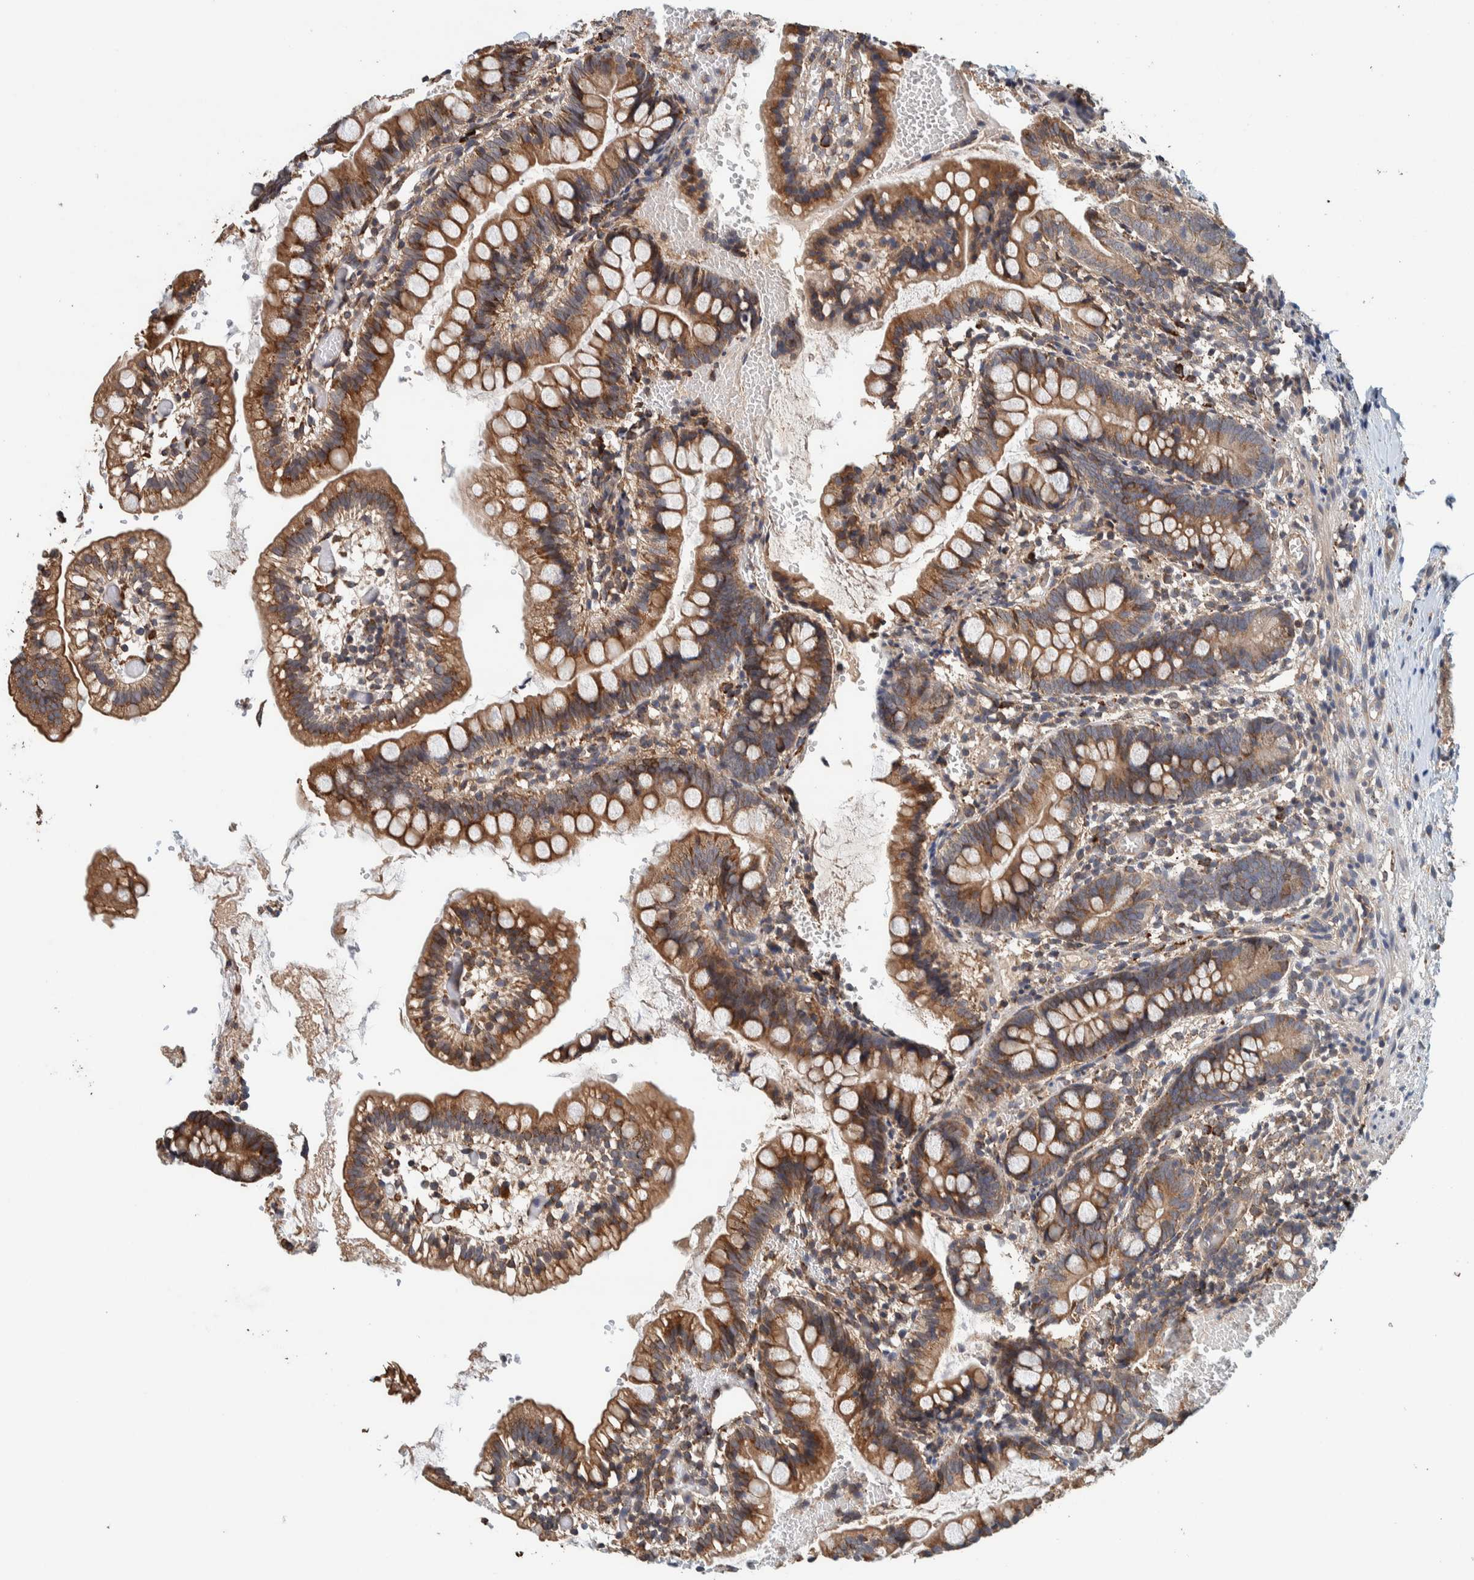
{"staining": {"intensity": "moderate", "quantity": ">75%", "location": "cytoplasmic/membranous"}, "tissue": "small intestine", "cell_type": "Glandular cells", "image_type": "normal", "snomed": [{"axis": "morphology", "description": "Normal tissue, NOS"}, {"axis": "morphology", "description": "Developmental malformation"}, {"axis": "topography", "description": "Small intestine"}], "caption": "The immunohistochemical stain highlights moderate cytoplasmic/membranous staining in glandular cells of normal small intestine.", "gene": "PLA2G3", "patient": {"sex": "male"}}